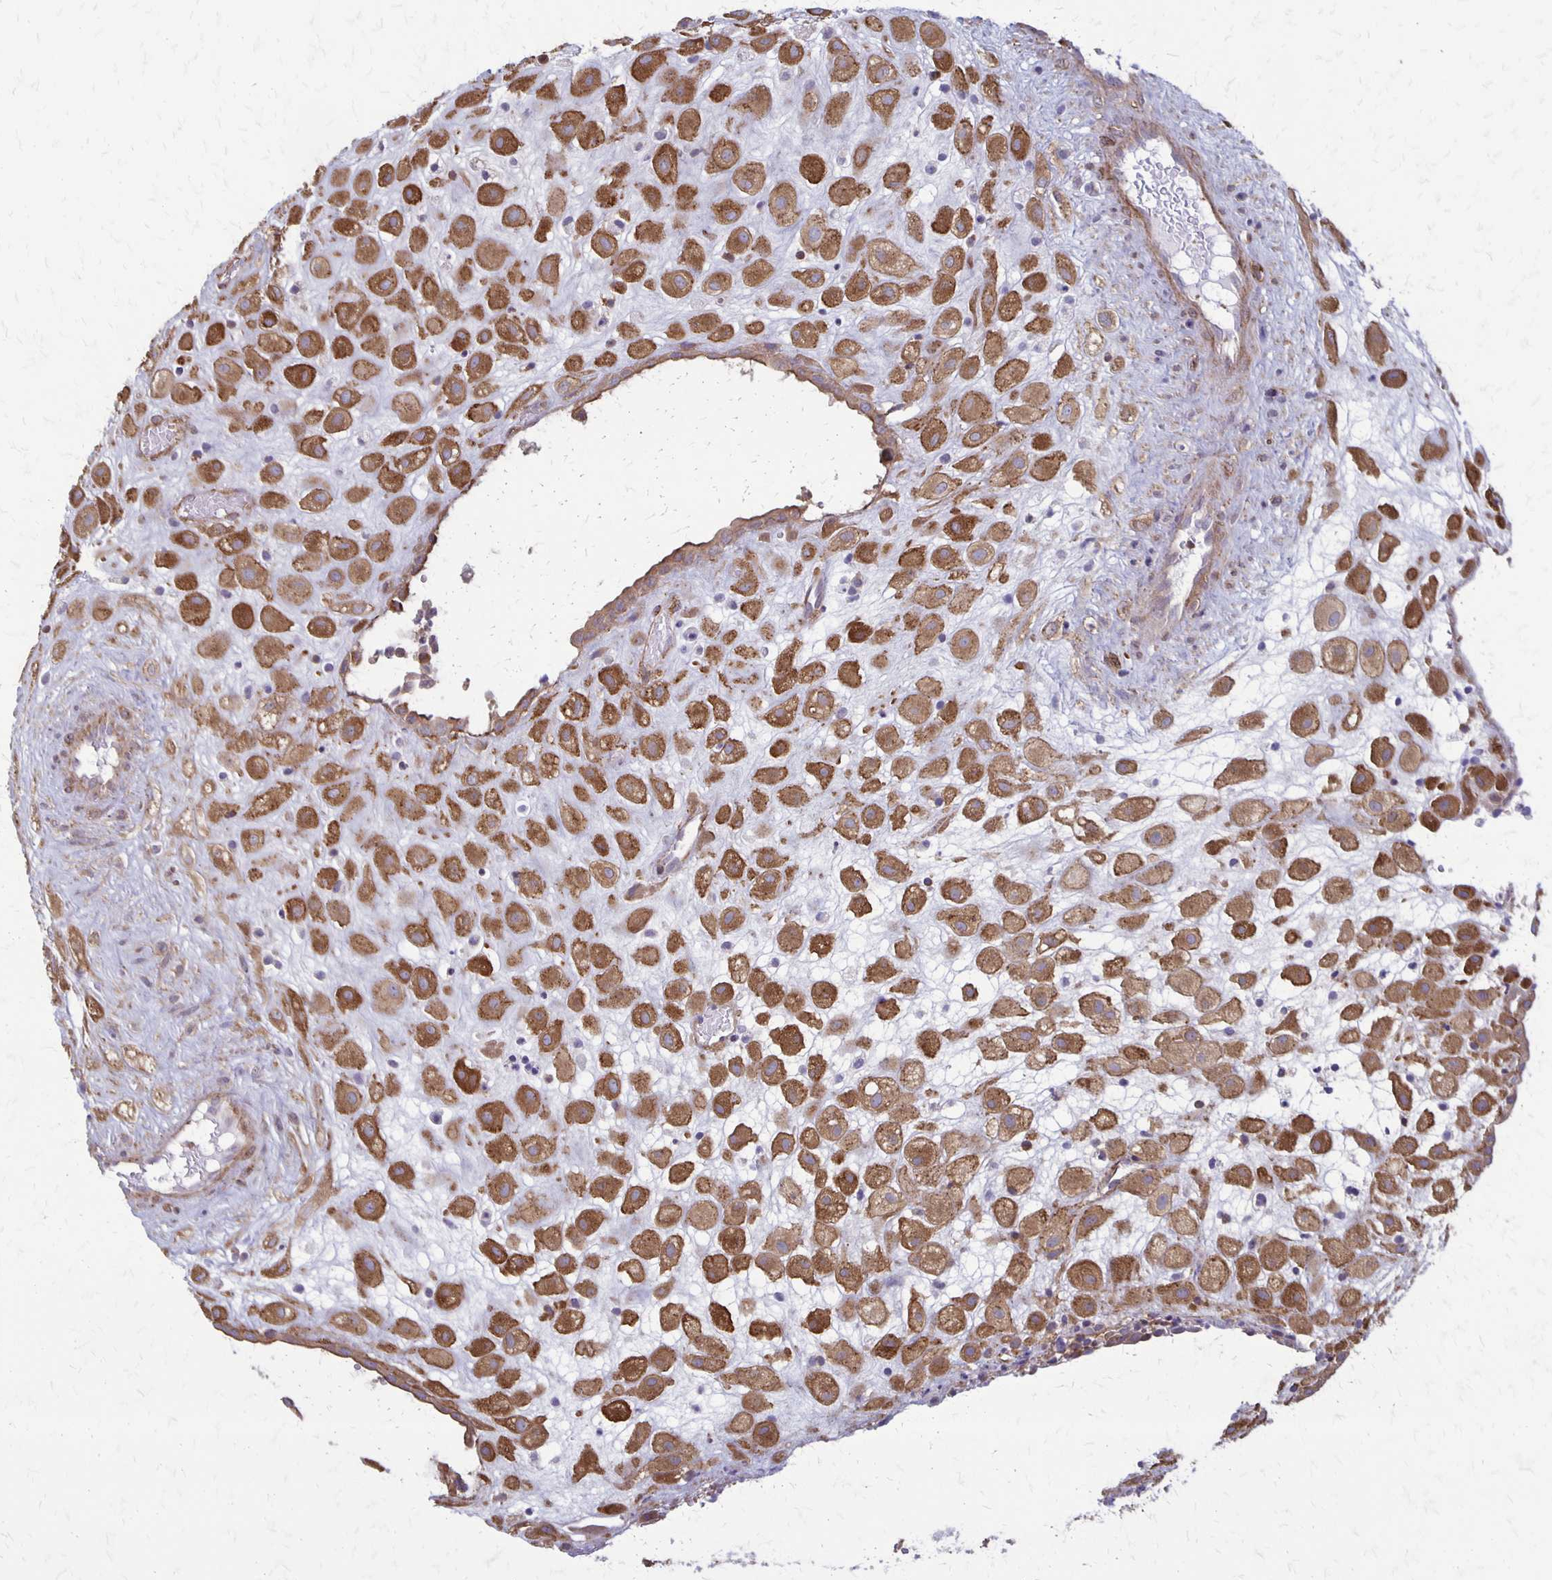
{"staining": {"intensity": "strong", "quantity": ">75%", "location": "cytoplasmic/membranous"}, "tissue": "placenta", "cell_type": "Decidual cells", "image_type": "normal", "snomed": [{"axis": "morphology", "description": "Normal tissue, NOS"}, {"axis": "topography", "description": "Placenta"}], "caption": "High-power microscopy captured an IHC image of benign placenta, revealing strong cytoplasmic/membranous expression in approximately >75% of decidual cells.", "gene": "SEPTIN5", "patient": {"sex": "female", "age": 24}}